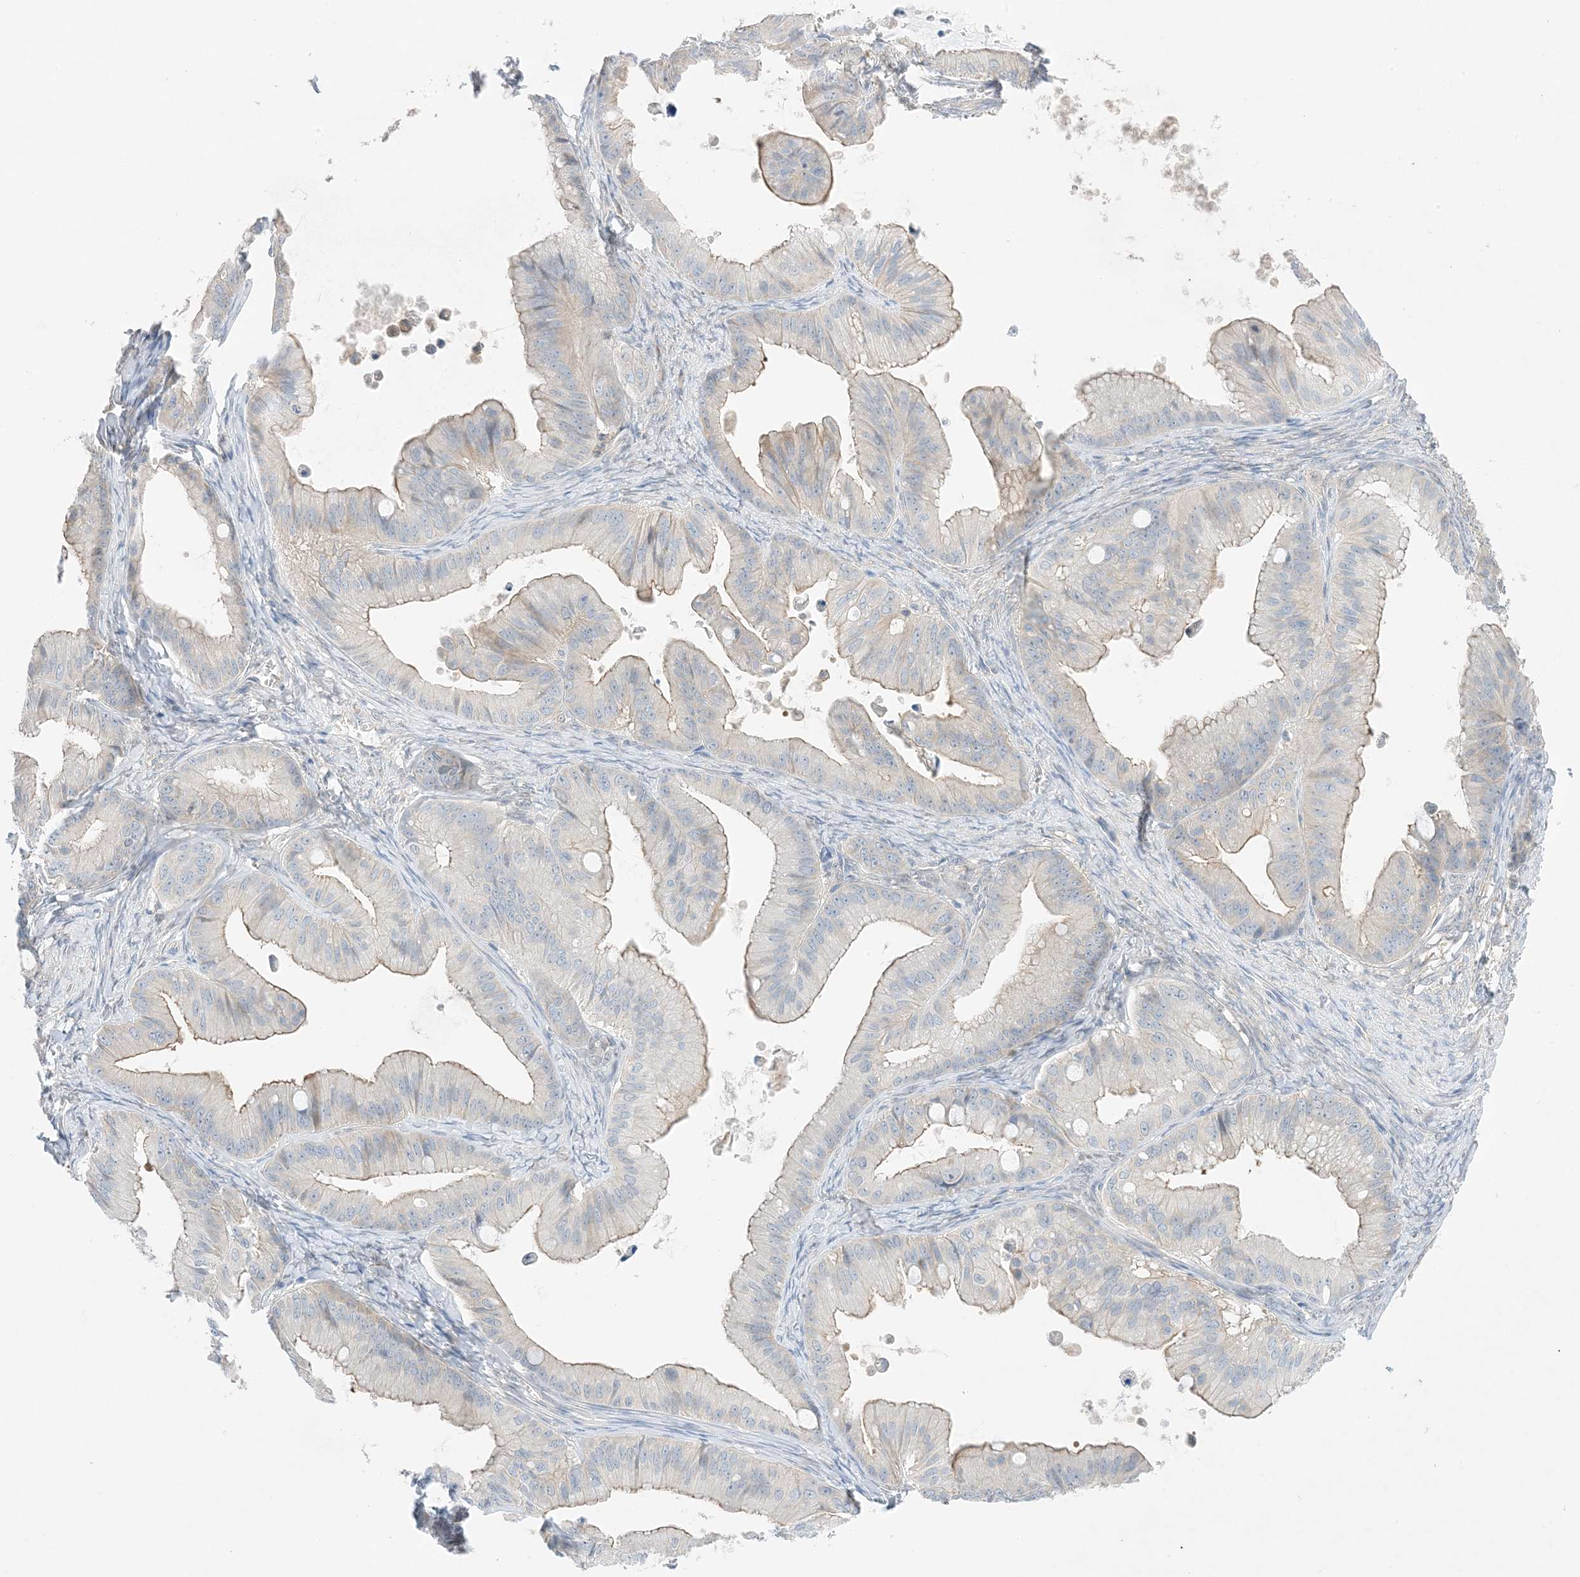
{"staining": {"intensity": "moderate", "quantity": "<25%", "location": "cytoplasmic/membranous"}, "tissue": "ovarian cancer", "cell_type": "Tumor cells", "image_type": "cancer", "snomed": [{"axis": "morphology", "description": "Cystadenocarcinoma, mucinous, NOS"}, {"axis": "topography", "description": "Ovary"}], "caption": "The micrograph shows a brown stain indicating the presence of a protein in the cytoplasmic/membranous of tumor cells in mucinous cystadenocarcinoma (ovarian). The protein of interest is stained brown, and the nuclei are stained in blue (DAB IHC with brightfield microscopy, high magnification).", "gene": "KIFBP", "patient": {"sex": "female", "age": 71}}